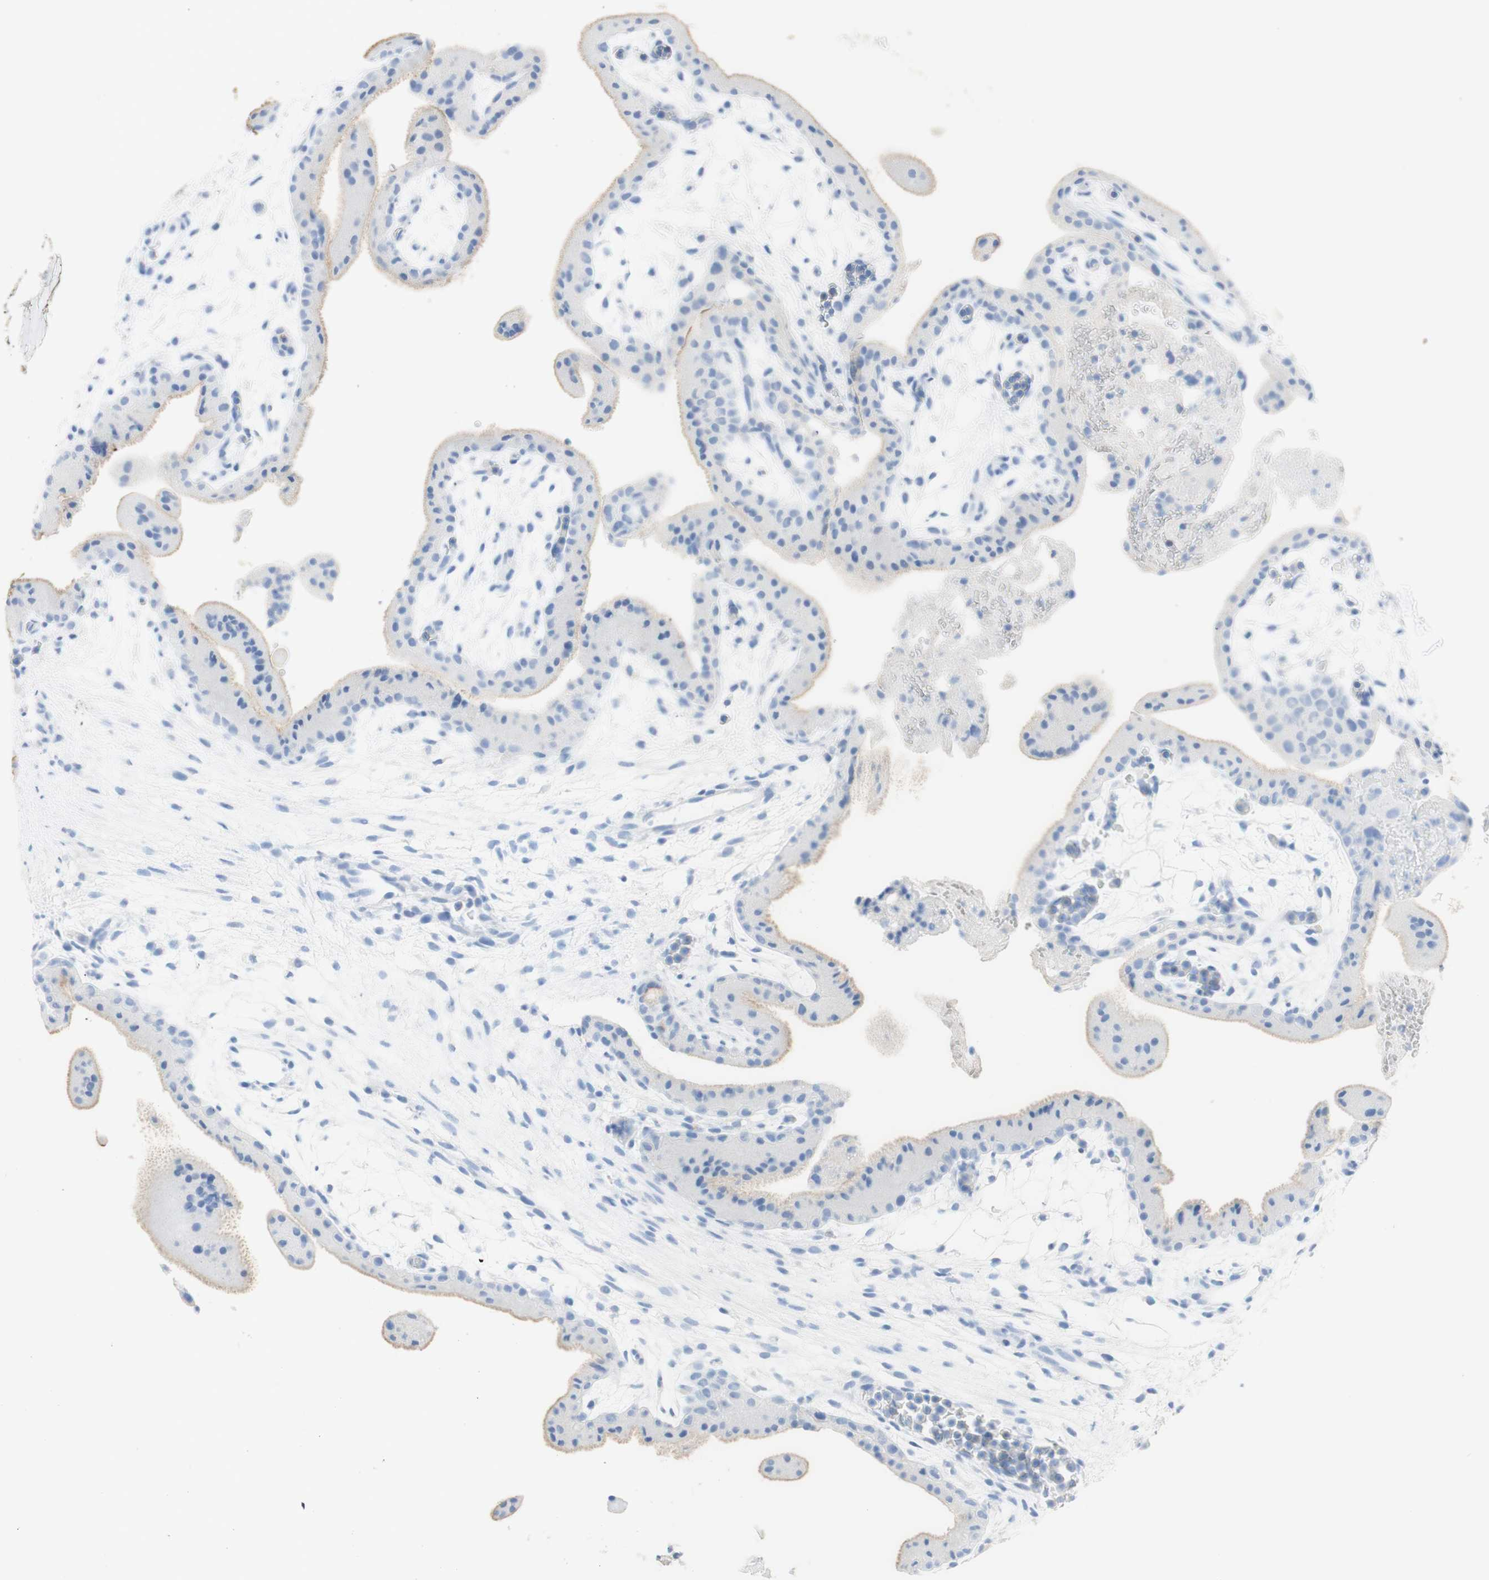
{"staining": {"intensity": "negative", "quantity": "none", "location": "none"}, "tissue": "placenta", "cell_type": "Decidual cells", "image_type": "normal", "snomed": [{"axis": "morphology", "description": "Normal tissue, NOS"}, {"axis": "topography", "description": "Placenta"}], "caption": "This micrograph is of normal placenta stained with immunohistochemistry (IHC) to label a protein in brown with the nuclei are counter-stained blue. There is no expression in decidual cells. (IHC, brightfield microscopy, high magnification).", "gene": "TPO", "patient": {"sex": "female", "age": 19}}